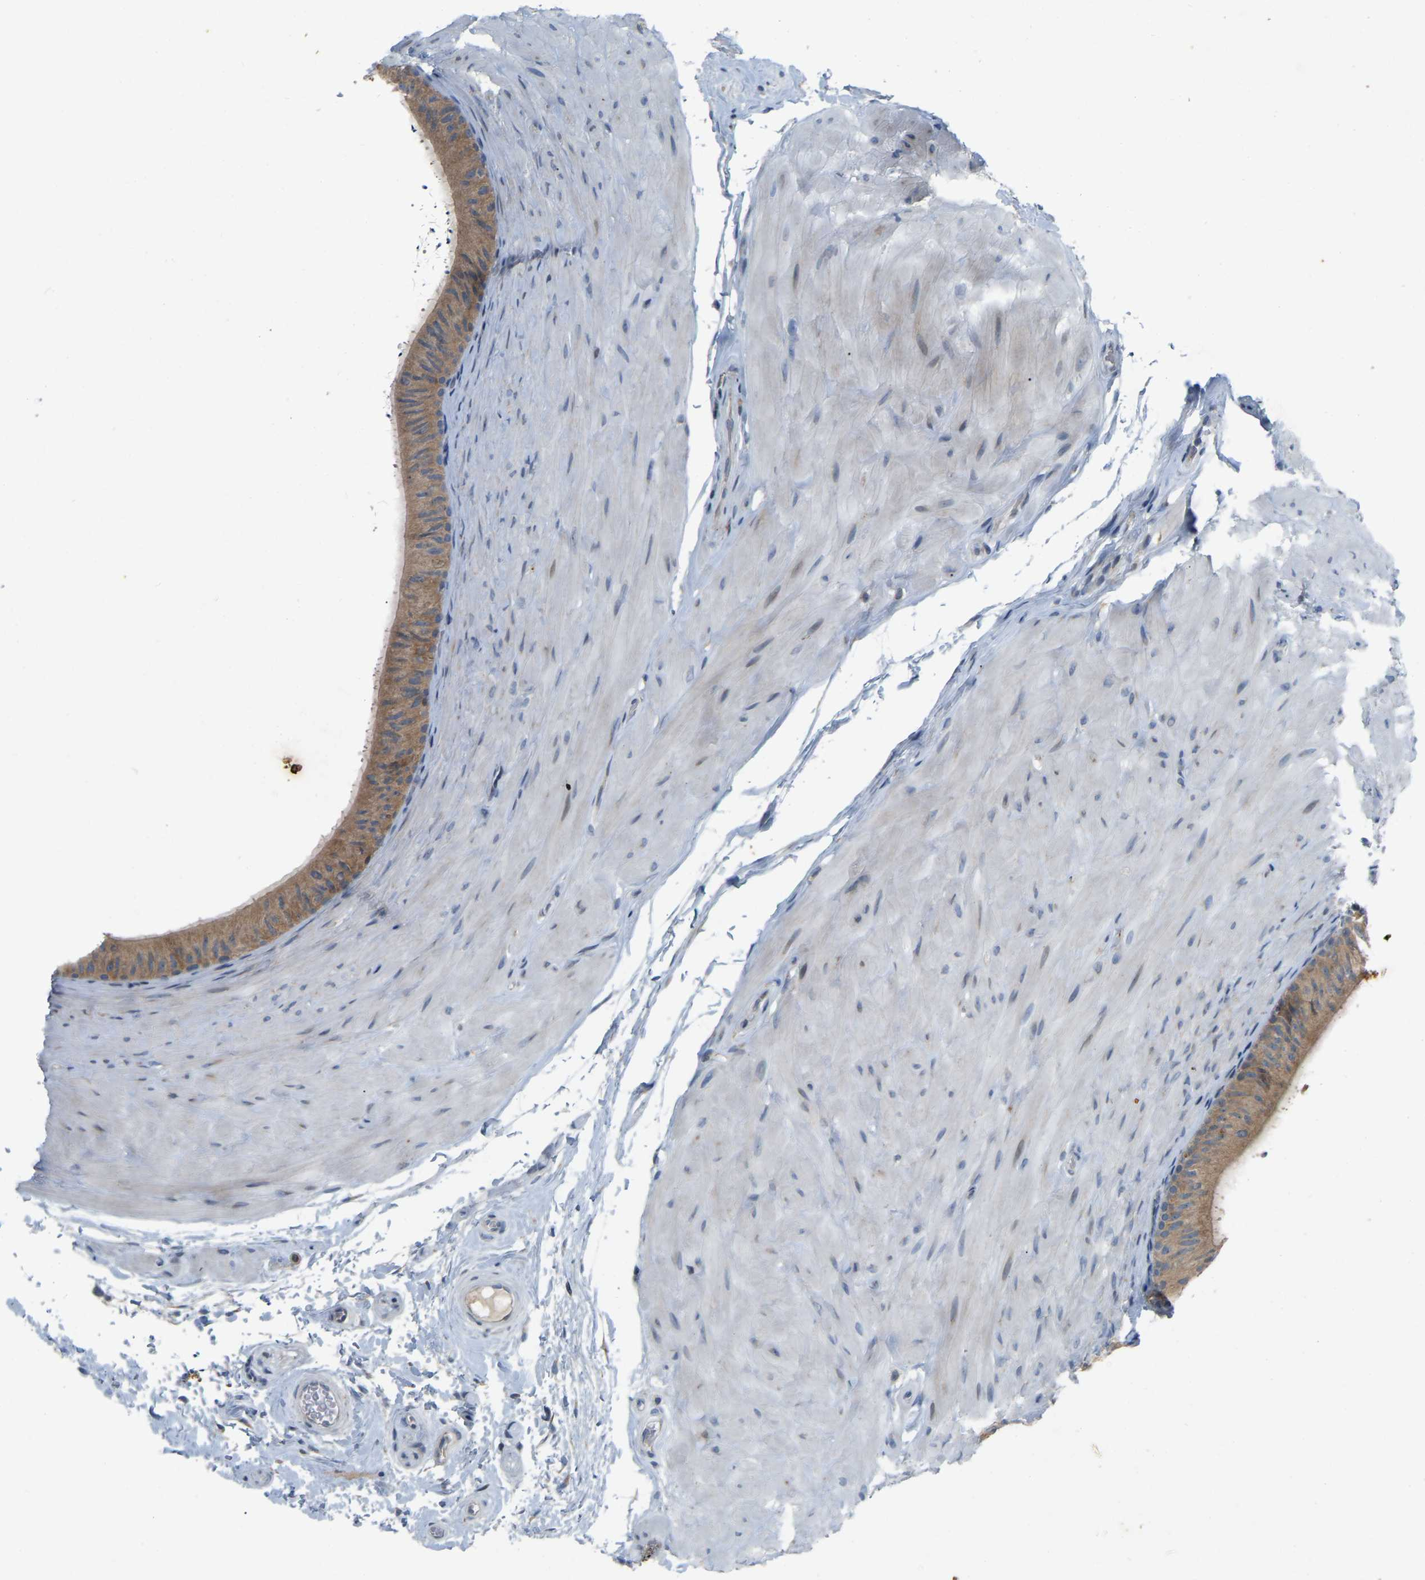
{"staining": {"intensity": "moderate", "quantity": ">75%", "location": "cytoplasmic/membranous"}, "tissue": "epididymis", "cell_type": "Glandular cells", "image_type": "normal", "snomed": [{"axis": "morphology", "description": "Normal tissue, NOS"}, {"axis": "topography", "description": "Epididymis"}], "caption": "Epididymis stained with DAB immunohistochemistry shows medium levels of moderate cytoplasmic/membranous staining in about >75% of glandular cells. (IHC, brightfield microscopy, high magnification).", "gene": "ENSG00000283765", "patient": {"sex": "male", "age": 34}}